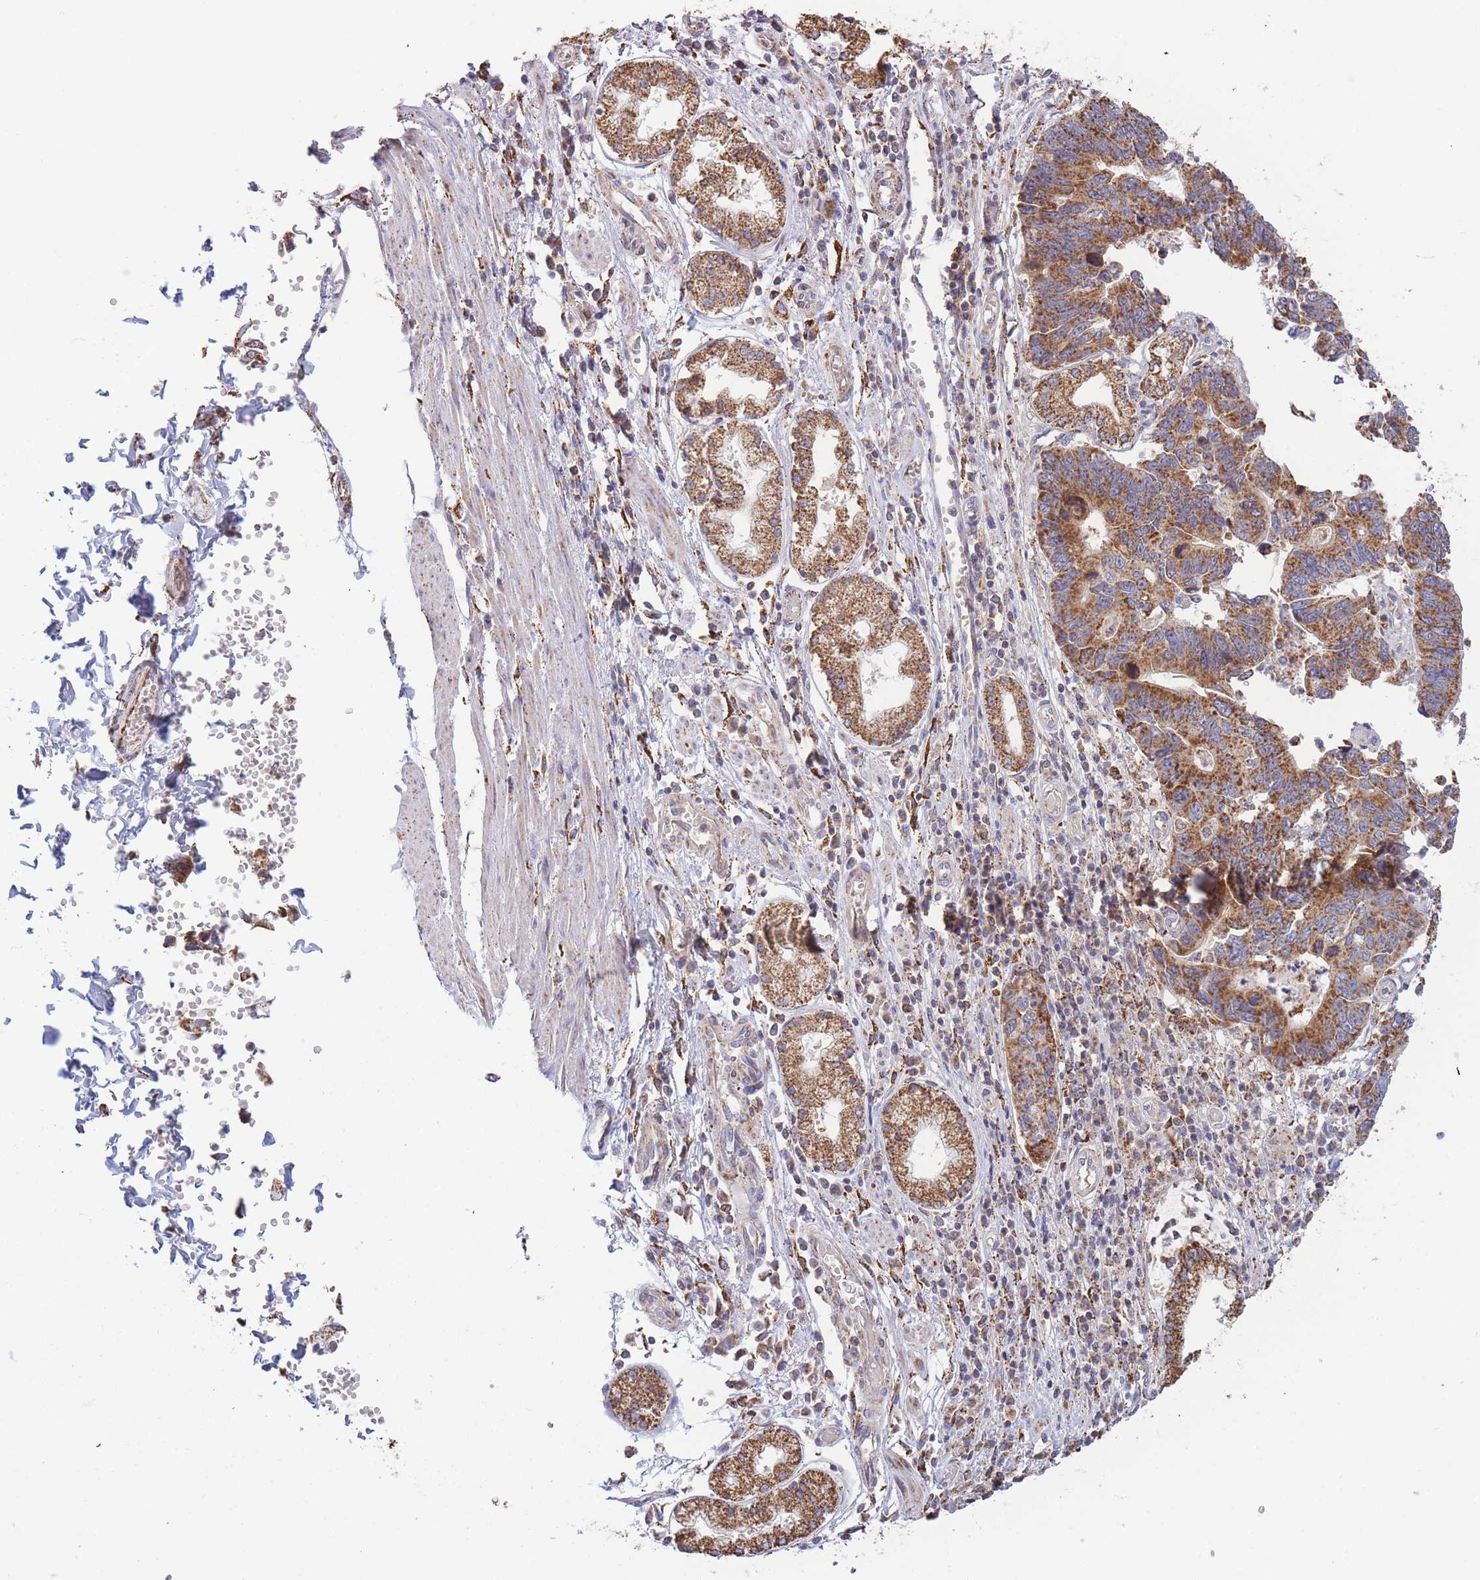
{"staining": {"intensity": "moderate", "quantity": ">75%", "location": "cytoplasmic/membranous"}, "tissue": "stomach cancer", "cell_type": "Tumor cells", "image_type": "cancer", "snomed": [{"axis": "morphology", "description": "Adenocarcinoma, NOS"}, {"axis": "topography", "description": "Stomach"}], "caption": "Immunohistochemistry staining of stomach cancer, which exhibits medium levels of moderate cytoplasmic/membranous expression in approximately >75% of tumor cells indicating moderate cytoplasmic/membranous protein expression. The staining was performed using DAB (brown) for protein detection and nuclei were counterstained in hematoxylin (blue).", "gene": "MRPL17", "patient": {"sex": "male", "age": 59}}